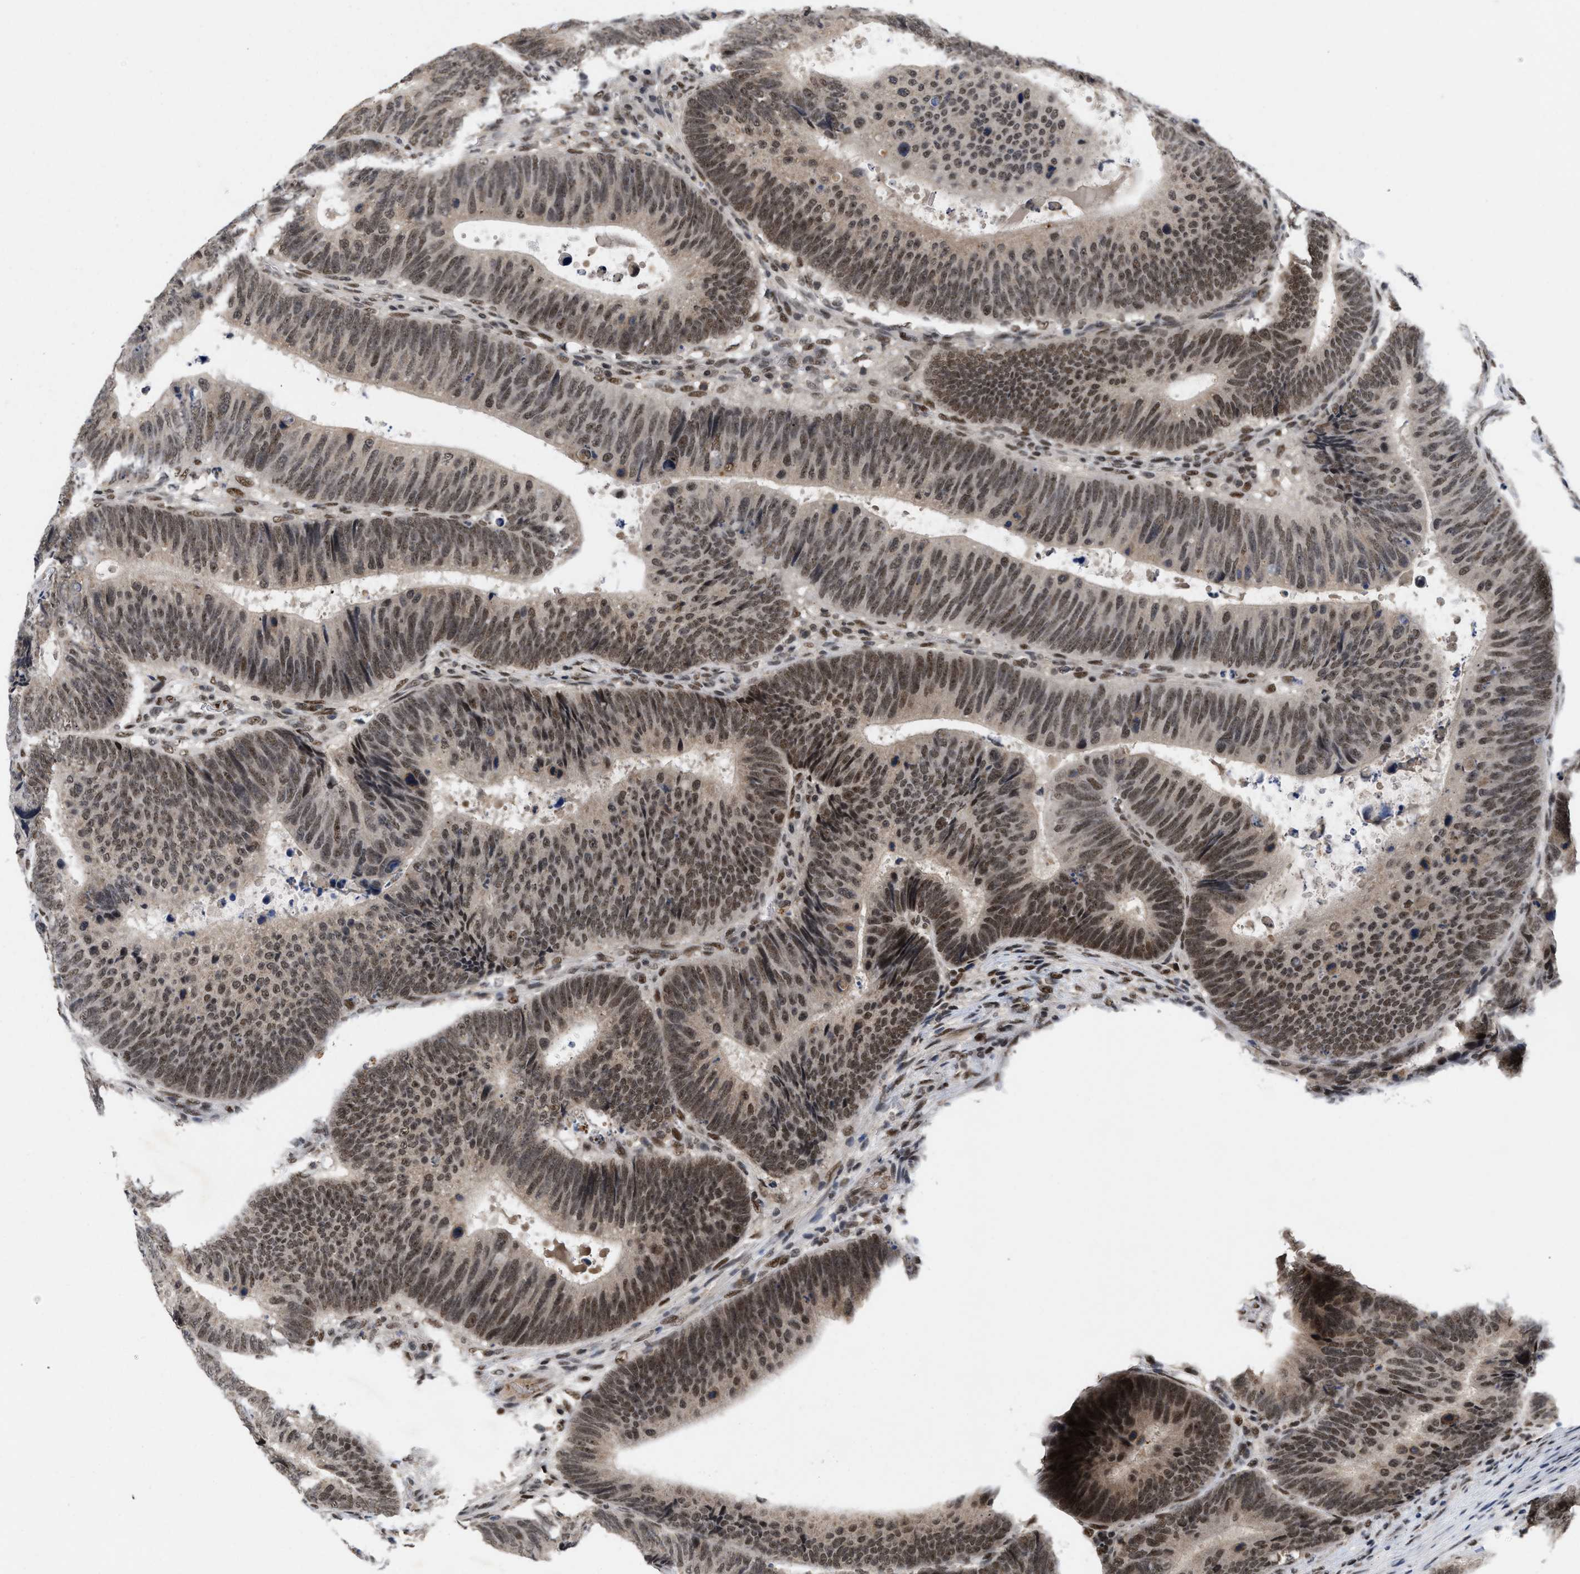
{"staining": {"intensity": "moderate", "quantity": ">75%", "location": "nuclear"}, "tissue": "colorectal cancer", "cell_type": "Tumor cells", "image_type": "cancer", "snomed": [{"axis": "morphology", "description": "Adenocarcinoma, NOS"}, {"axis": "topography", "description": "Colon"}], "caption": "Colorectal cancer stained for a protein (brown) shows moderate nuclear positive positivity in approximately >75% of tumor cells.", "gene": "ZNF346", "patient": {"sex": "male", "age": 56}}